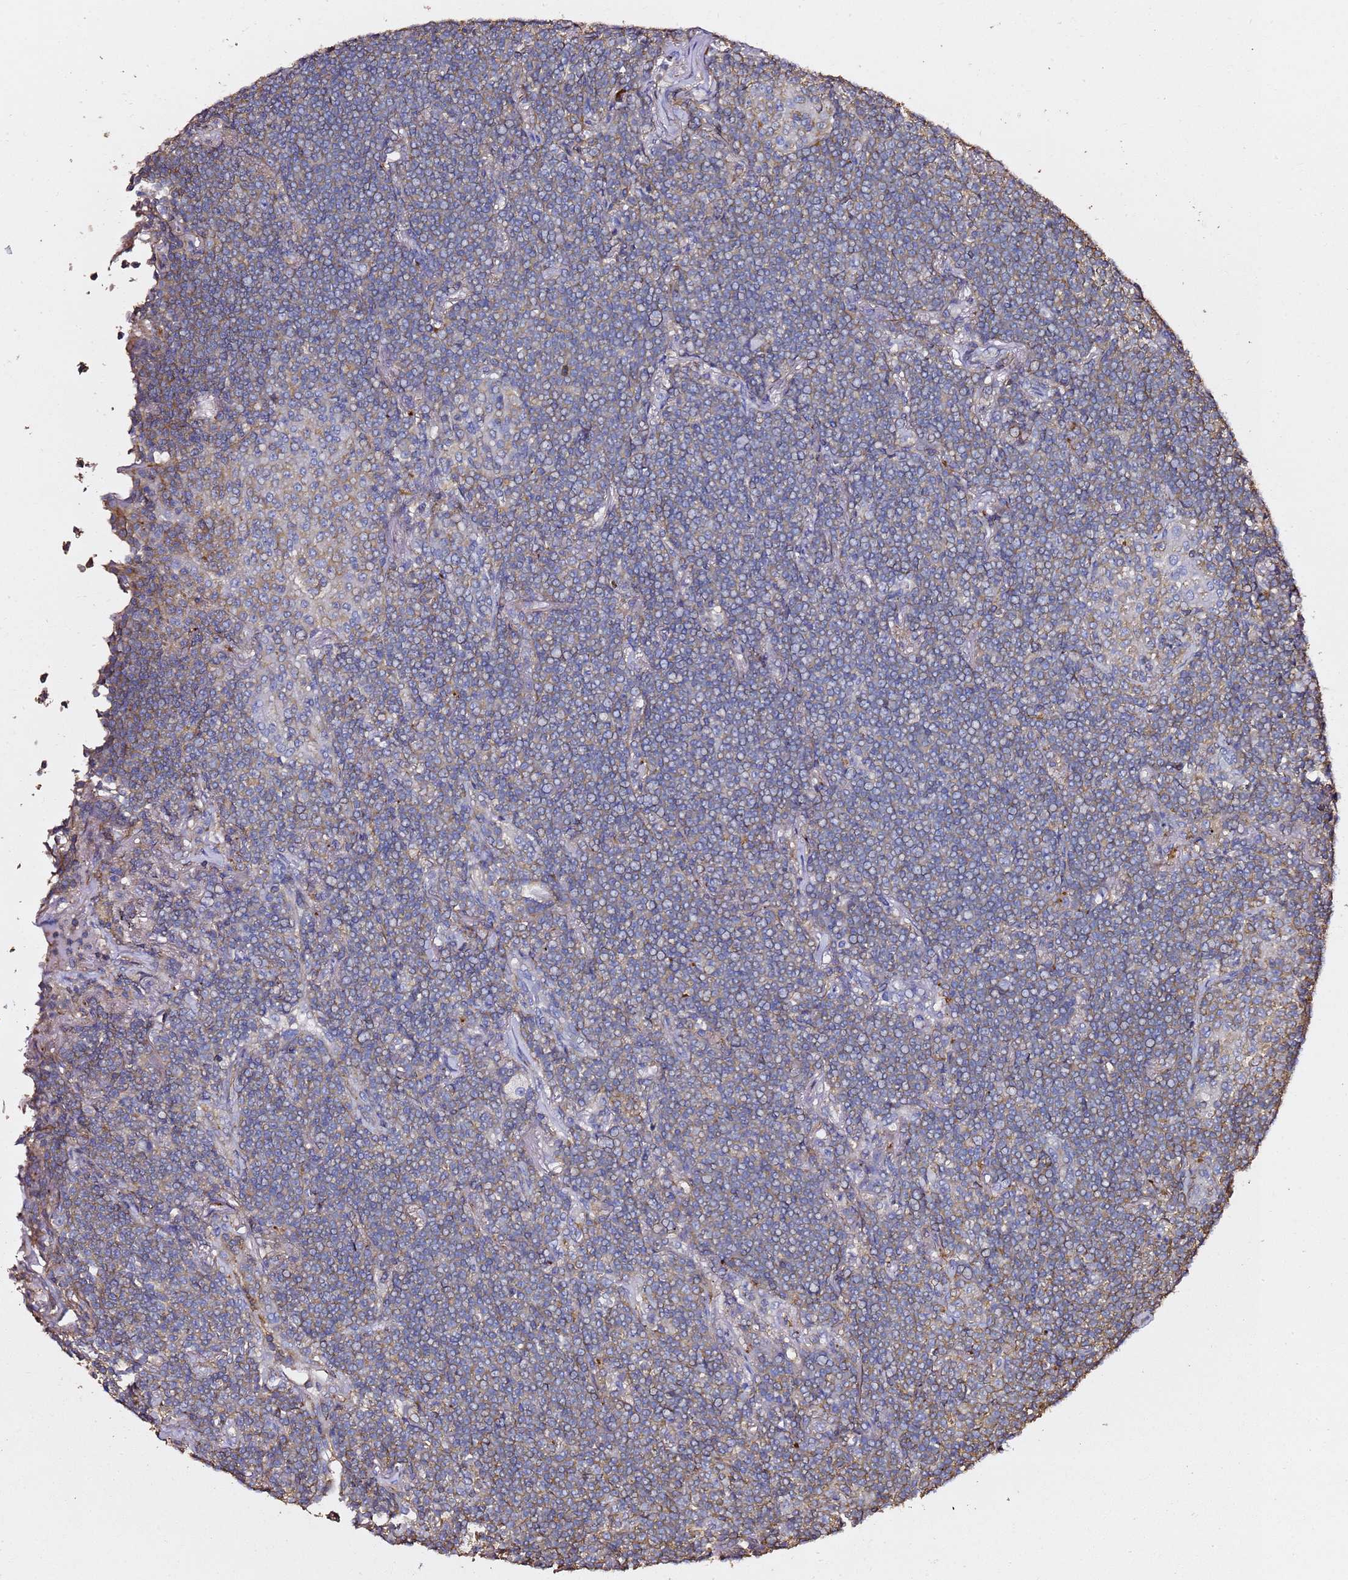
{"staining": {"intensity": "weak", "quantity": "<25%", "location": "cytoplasmic/membranous"}, "tissue": "lymphoma", "cell_type": "Tumor cells", "image_type": "cancer", "snomed": [{"axis": "morphology", "description": "Malignant lymphoma, non-Hodgkin's type, Low grade"}, {"axis": "topography", "description": "Lung"}], "caption": "Immunohistochemical staining of human malignant lymphoma, non-Hodgkin's type (low-grade) displays no significant positivity in tumor cells. Nuclei are stained in blue.", "gene": "ZFP36L2", "patient": {"sex": "female", "age": 71}}